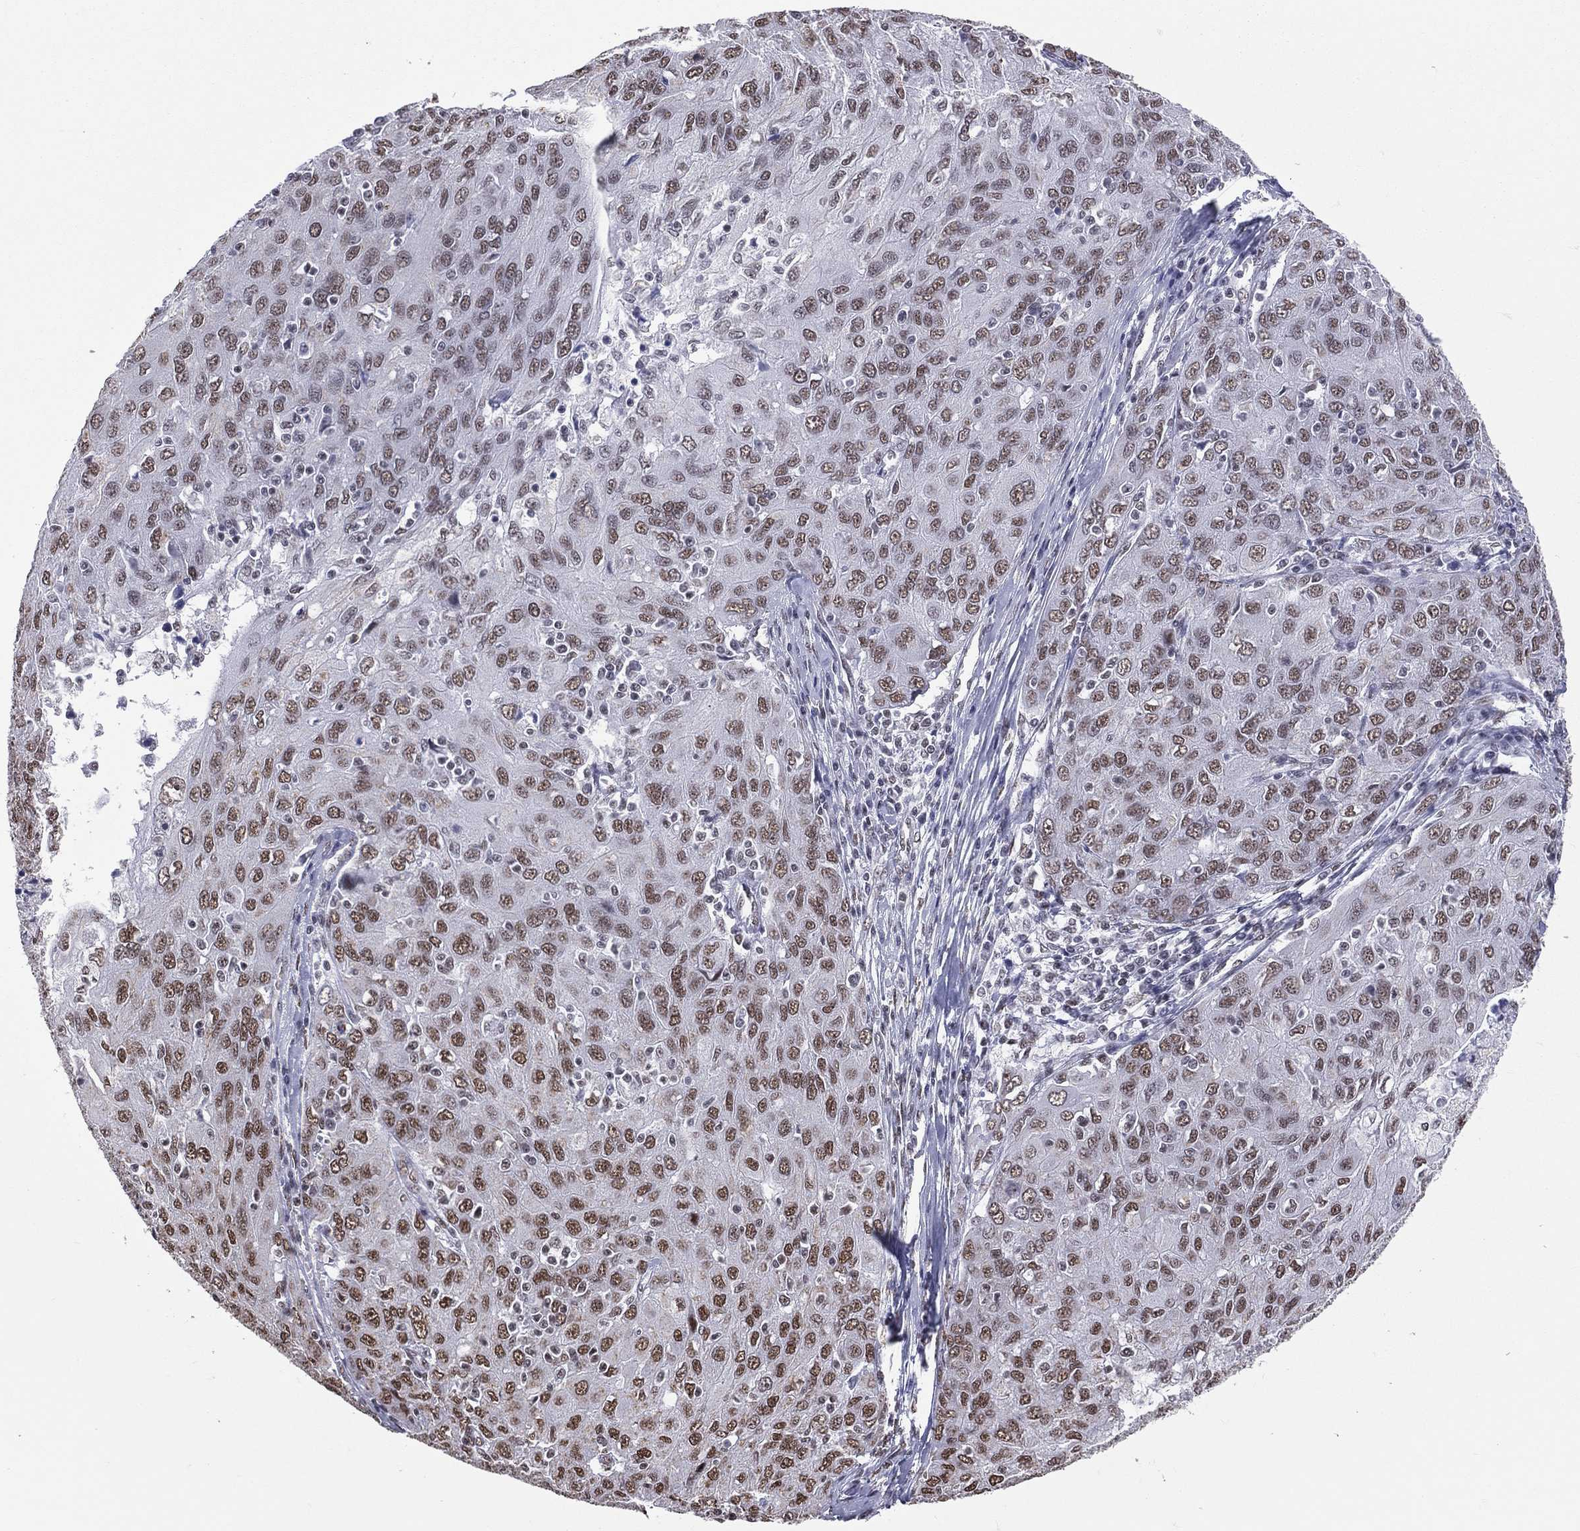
{"staining": {"intensity": "moderate", "quantity": ">75%", "location": "nuclear"}, "tissue": "ovarian cancer", "cell_type": "Tumor cells", "image_type": "cancer", "snomed": [{"axis": "morphology", "description": "Carcinoma, endometroid"}, {"axis": "topography", "description": "Ovary"}], "caption": "DAB (3,3'-diaminobenzidine) immunohistochemical staining of ovarian endometroid carcinoma reveals moderate nuclear protein staining in approximately >75% of tumor cells.", "gene": "ZNF7", "patient": {"sex": "female", "age": 50}}